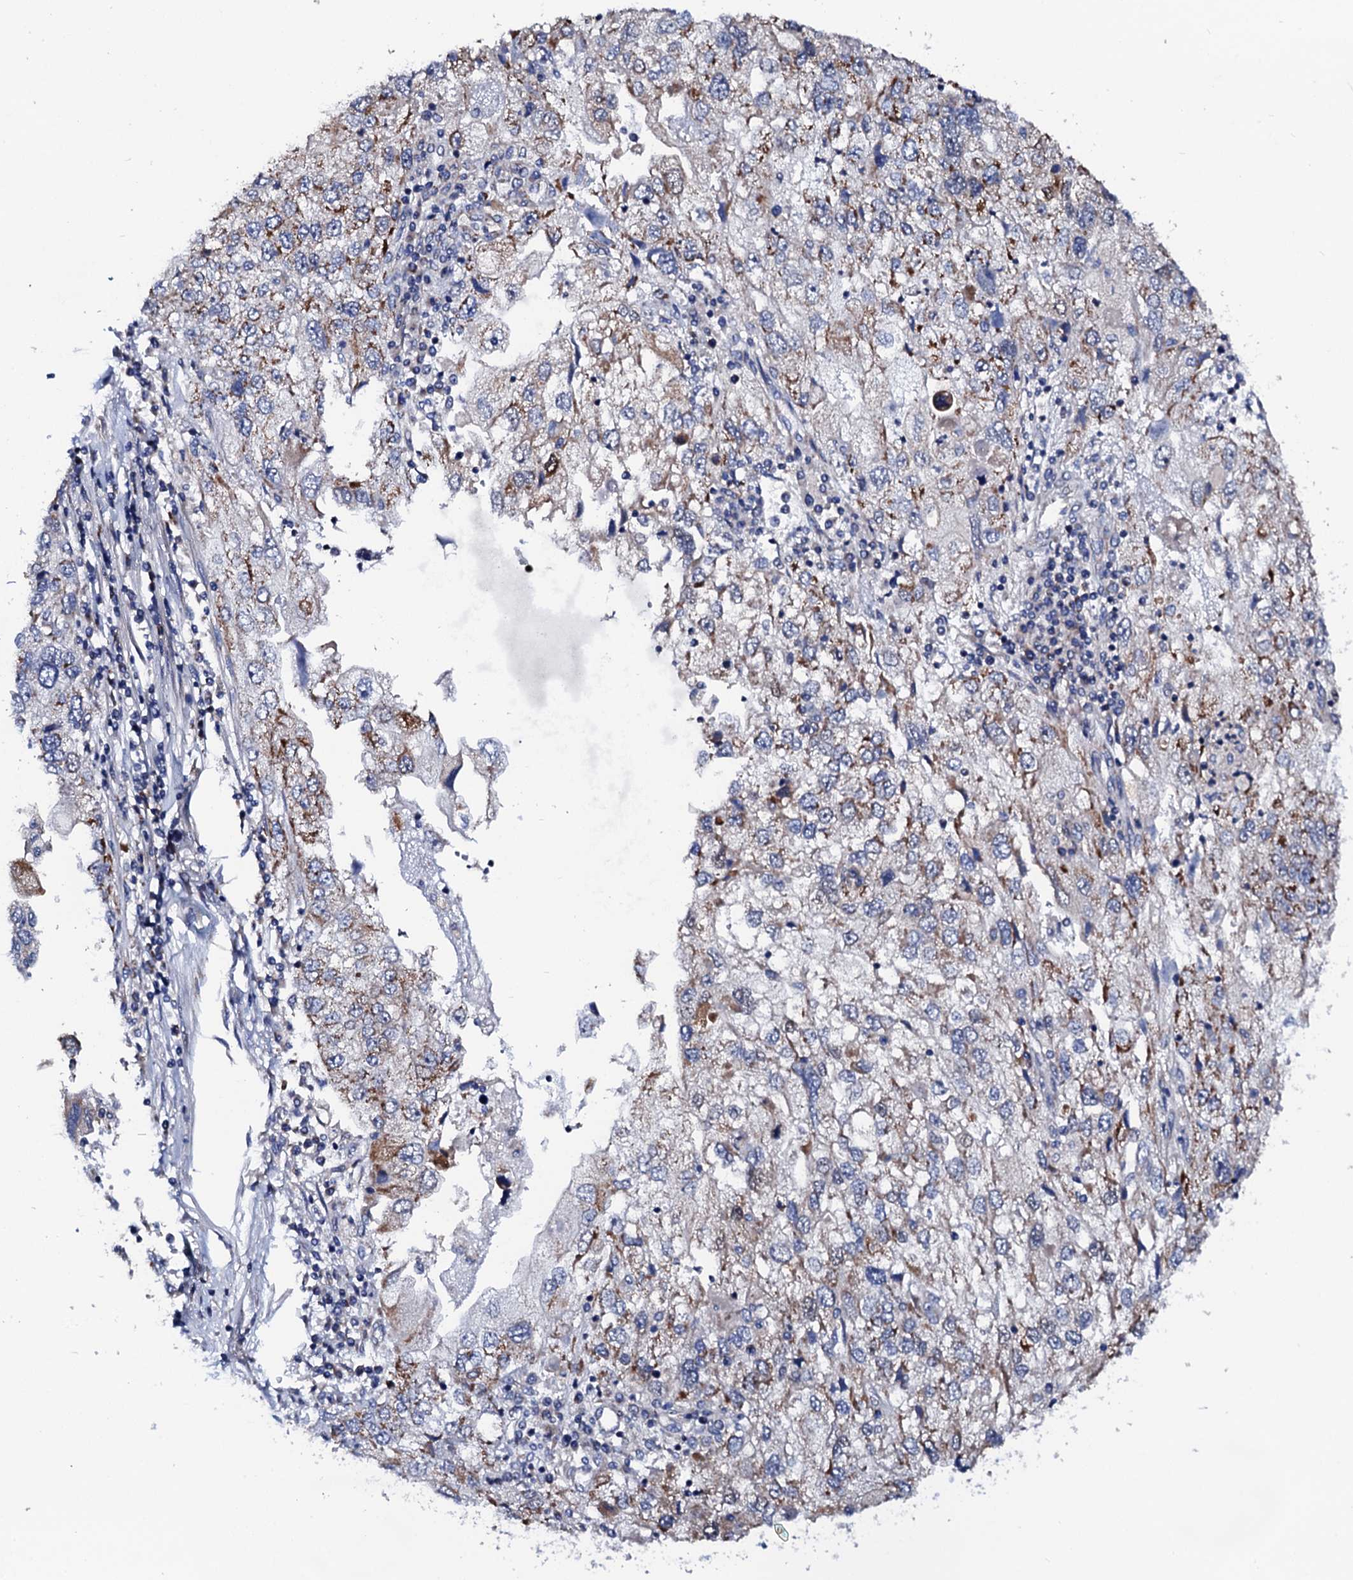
{"staining": {"intensity": "weak", "quantity": "<25%", "location": "cytoplasmic/membranous"}, "tissue": "endometrial cancer", "cell_type": "Tumor cells", "image_type": "cancer", "snomed": [{"axis": "morphology", "description": "Adenocarcinoma, NOS"}, {"axis": "topography", "description": "Endometrium"}], "caption": "Immunohistochemistry histopathology image of endometrial cancer stained for a protein (brown), which exhibits no positivity in tumor cells.", "gene": "PTCD3", "patient": {"sex": "female", "age": 49}}